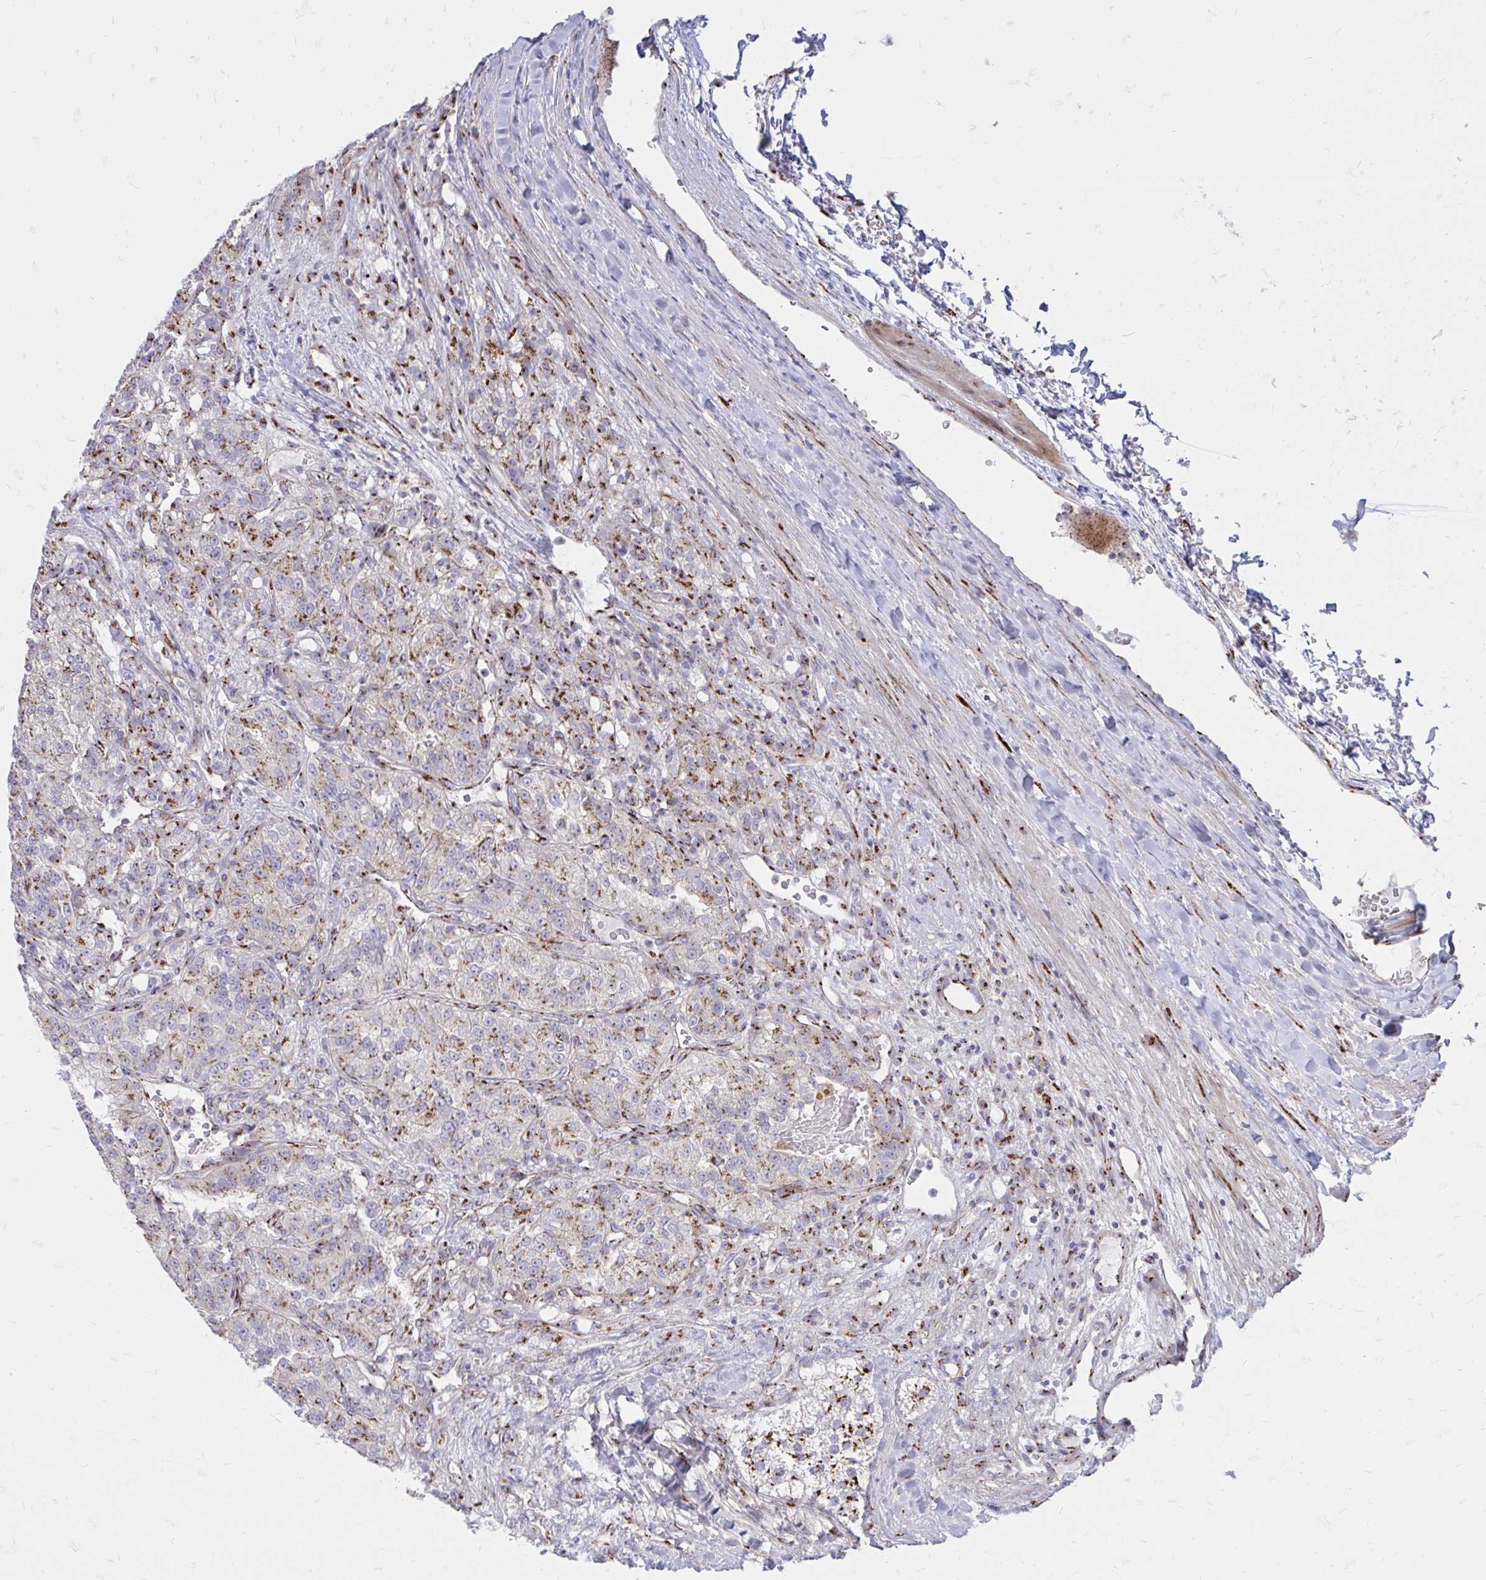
{"staining": {"intensity": "moderate", "quantity": "25%-75%", "location": "cytoplasmic/membranous"}, "tissue": "renal cancer", "cell_type": "Tumor cells", "image_type": "cancer", "snomed": [{"axis": "morphology", "description": "Adenocarcinoma, NOS"}, {"axis": "topography", "description": "Kidney"}], "caption": "Adenocarcinoma (renal) tissue displays moderate cytoplasmic/membranous positivity in approximately 25%-75% of tumor cells", "gene": "RAB6B", "patient": {"sex": "female", "age": 63}}